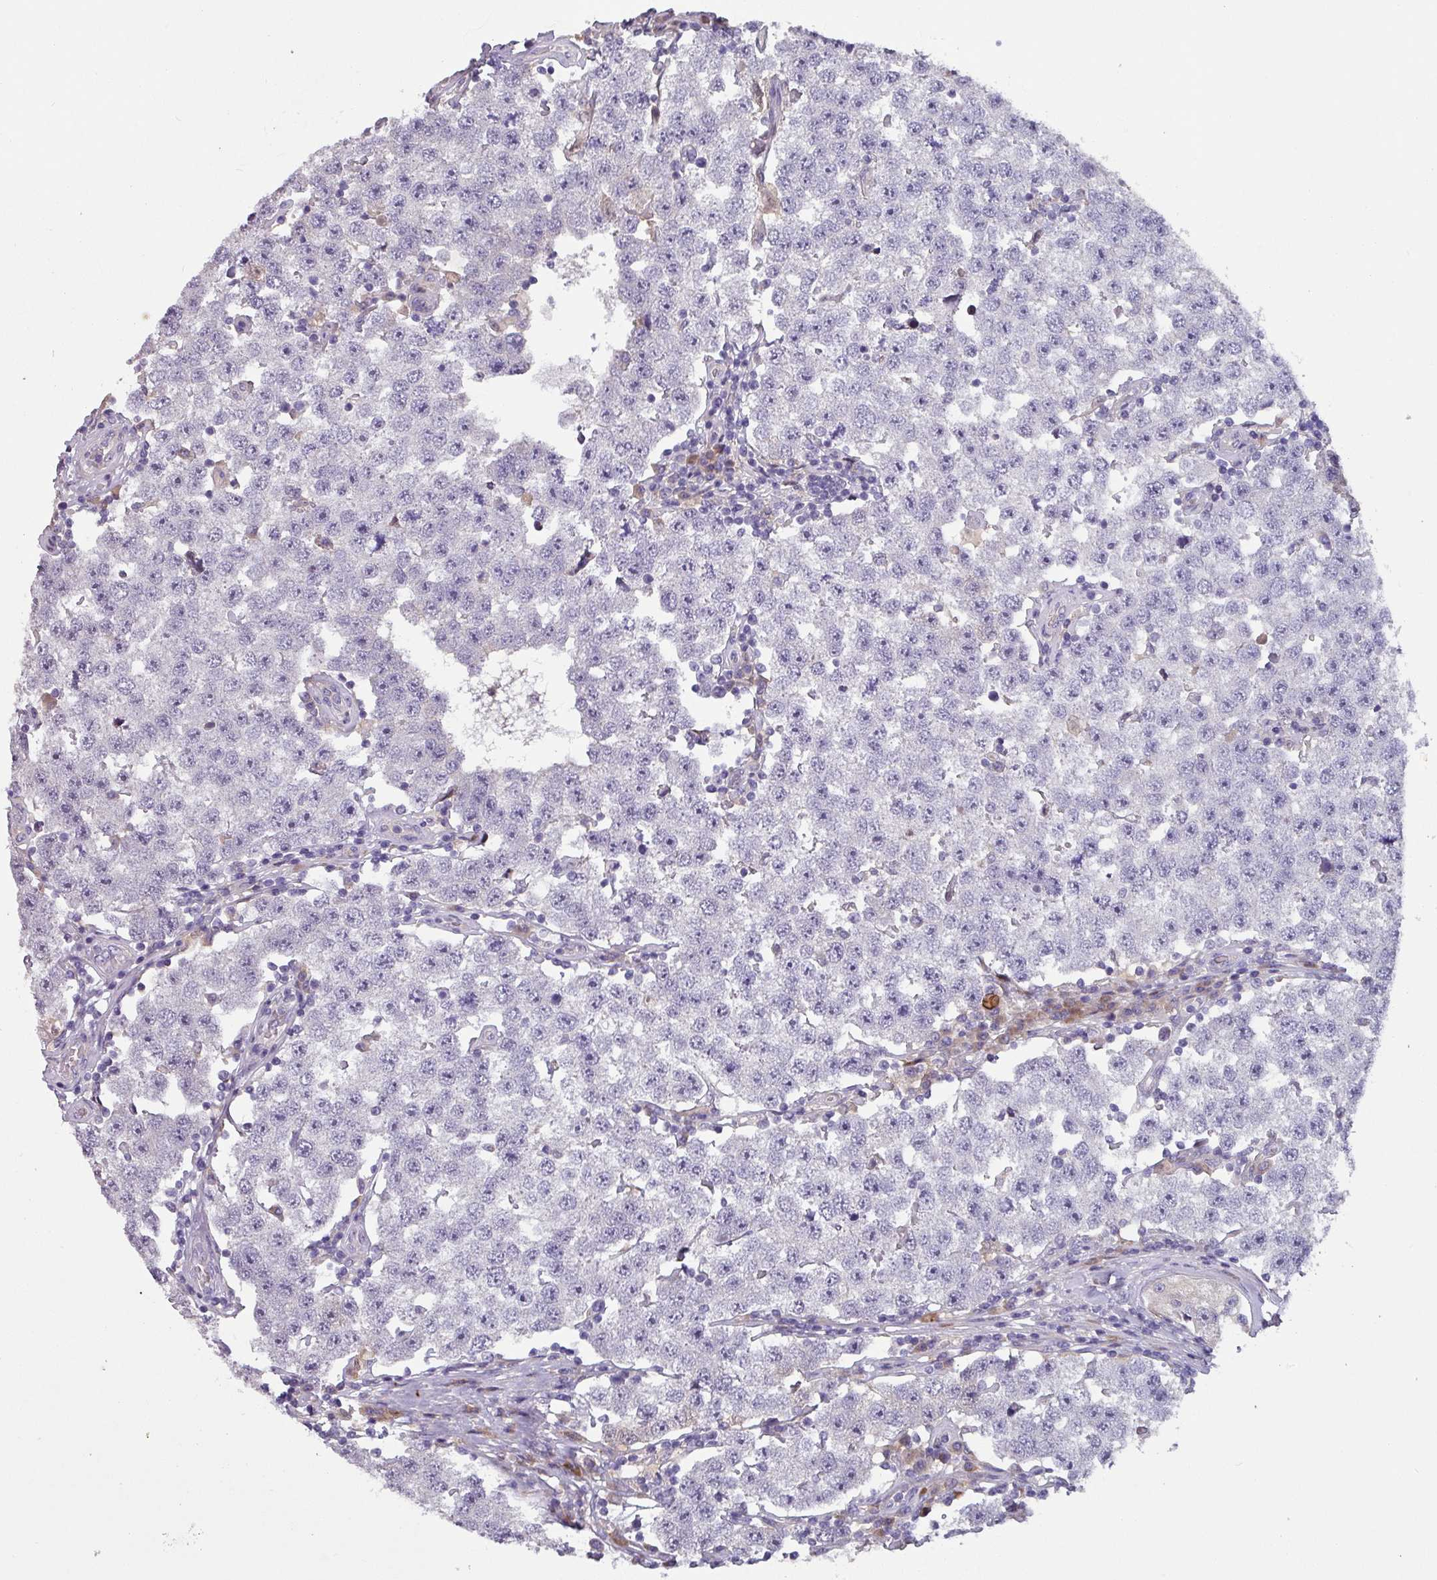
{"staining": {"intensity": "negative", "quantity": "none", "location": "none"}, "tissue": "testis cancer", "cell_type": "Tumor cells", "image_type": "cancer", "snomed": [{"axis": "morphology", "description": "Seminoma, NOS"}, {"axis": "topography", "description": "Testis"}], "caption": "There is no significant staining in tumor cells of testis cancer.", "gene": "KLHL3", "patient": {"sex": "male", "age": 34}}